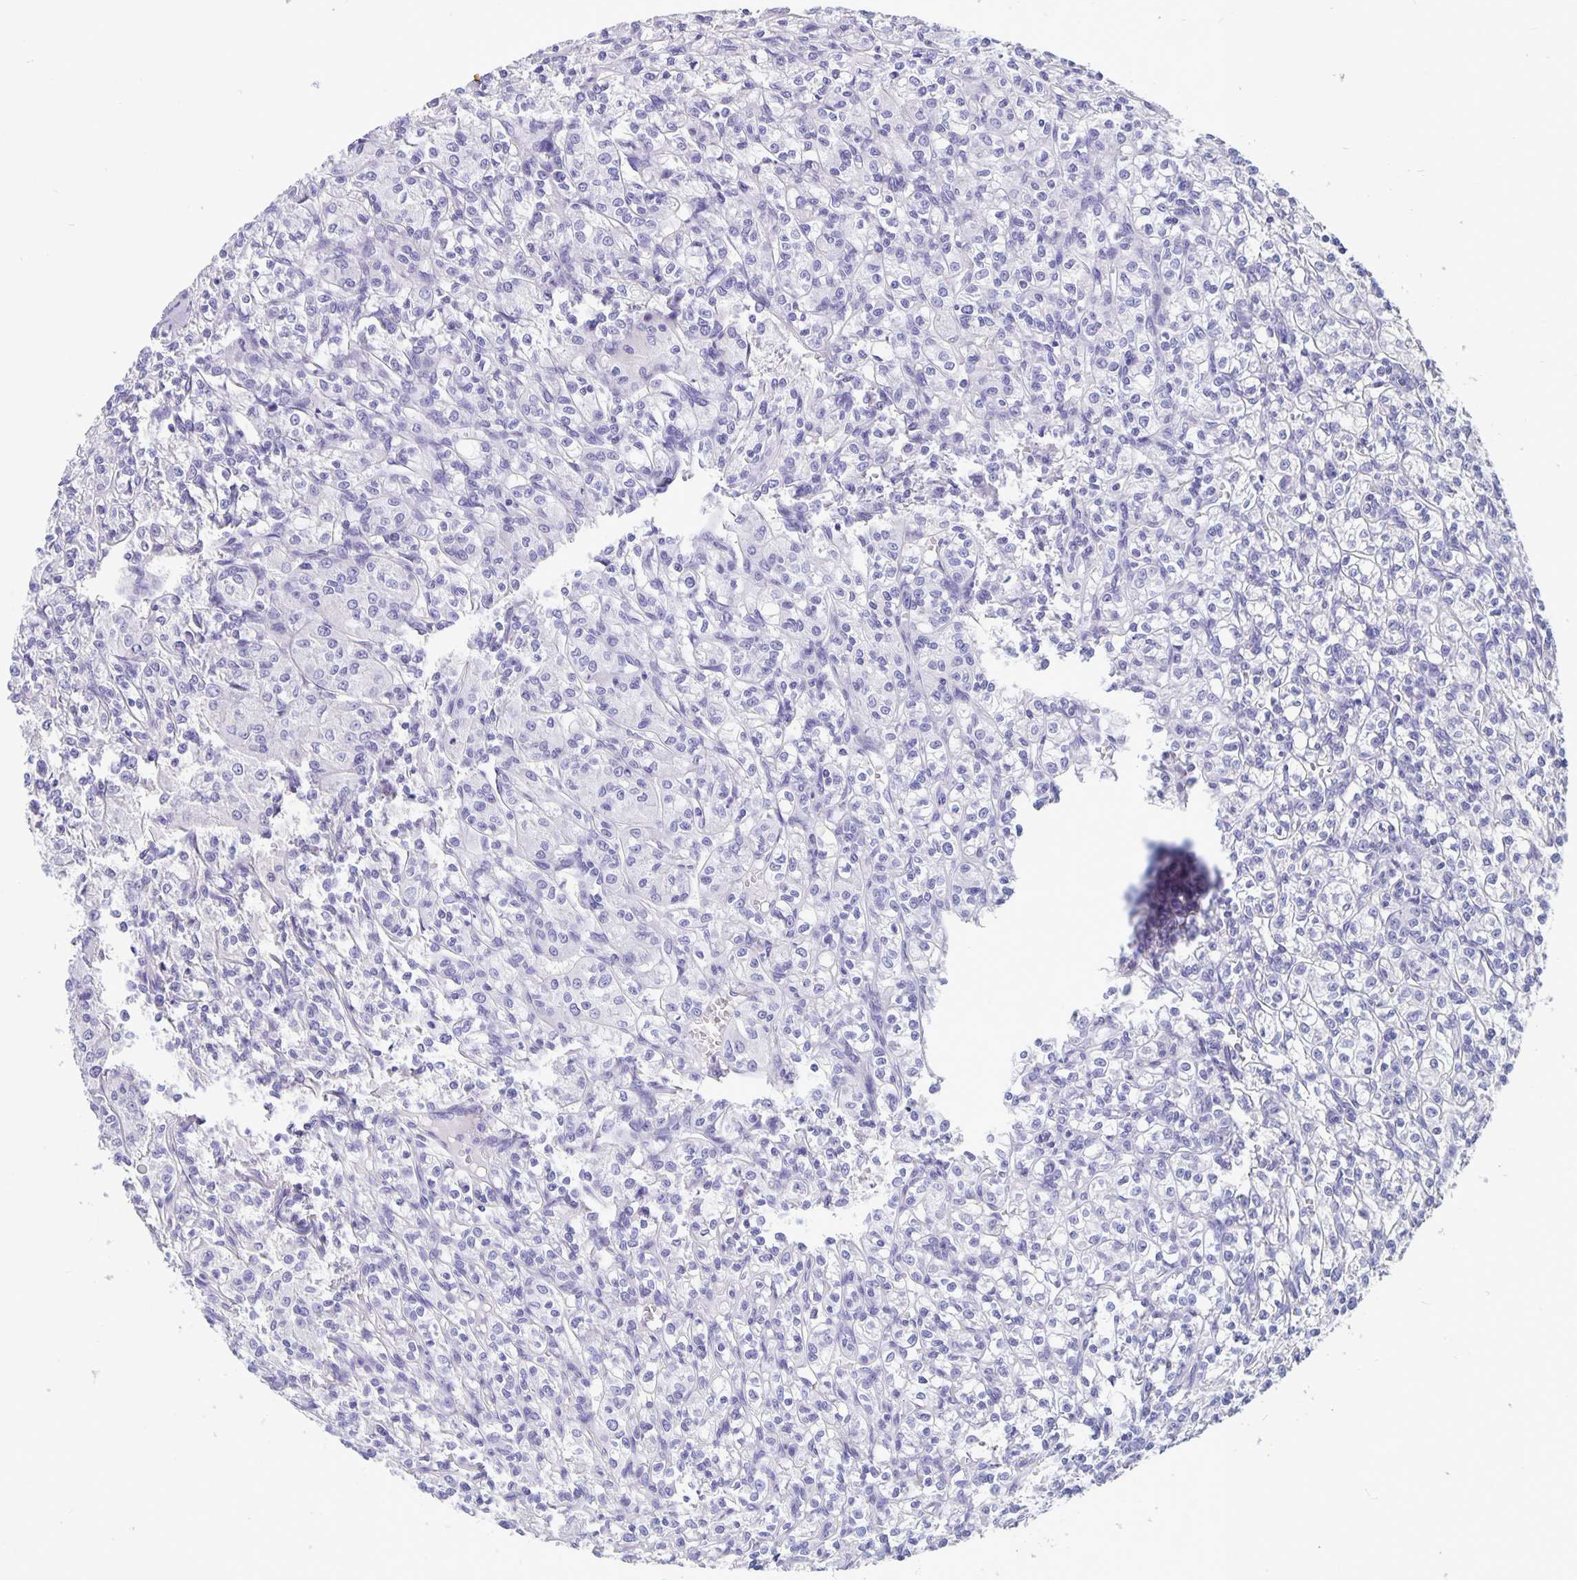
{"staining": {"intensity": "negative", "quantity": "none", "location": "none"}, "tissue": "renal cancer", "cell_type": "Tumor cells", "image_type": "cancer", "snomed": [{"axis": "morphology", "description": "Adenocarcinoma, NOS"}, {"axis": "topography", "description": "Kidney"}], "caption": "A high-resolution micrograph shows immunohistochemistry (IHC) staining of renal adenocarcinoma, which reveals no significant expression in tumor cells.", "gene": "ERMN", "patient": {"sex": "male", "age": 36}}